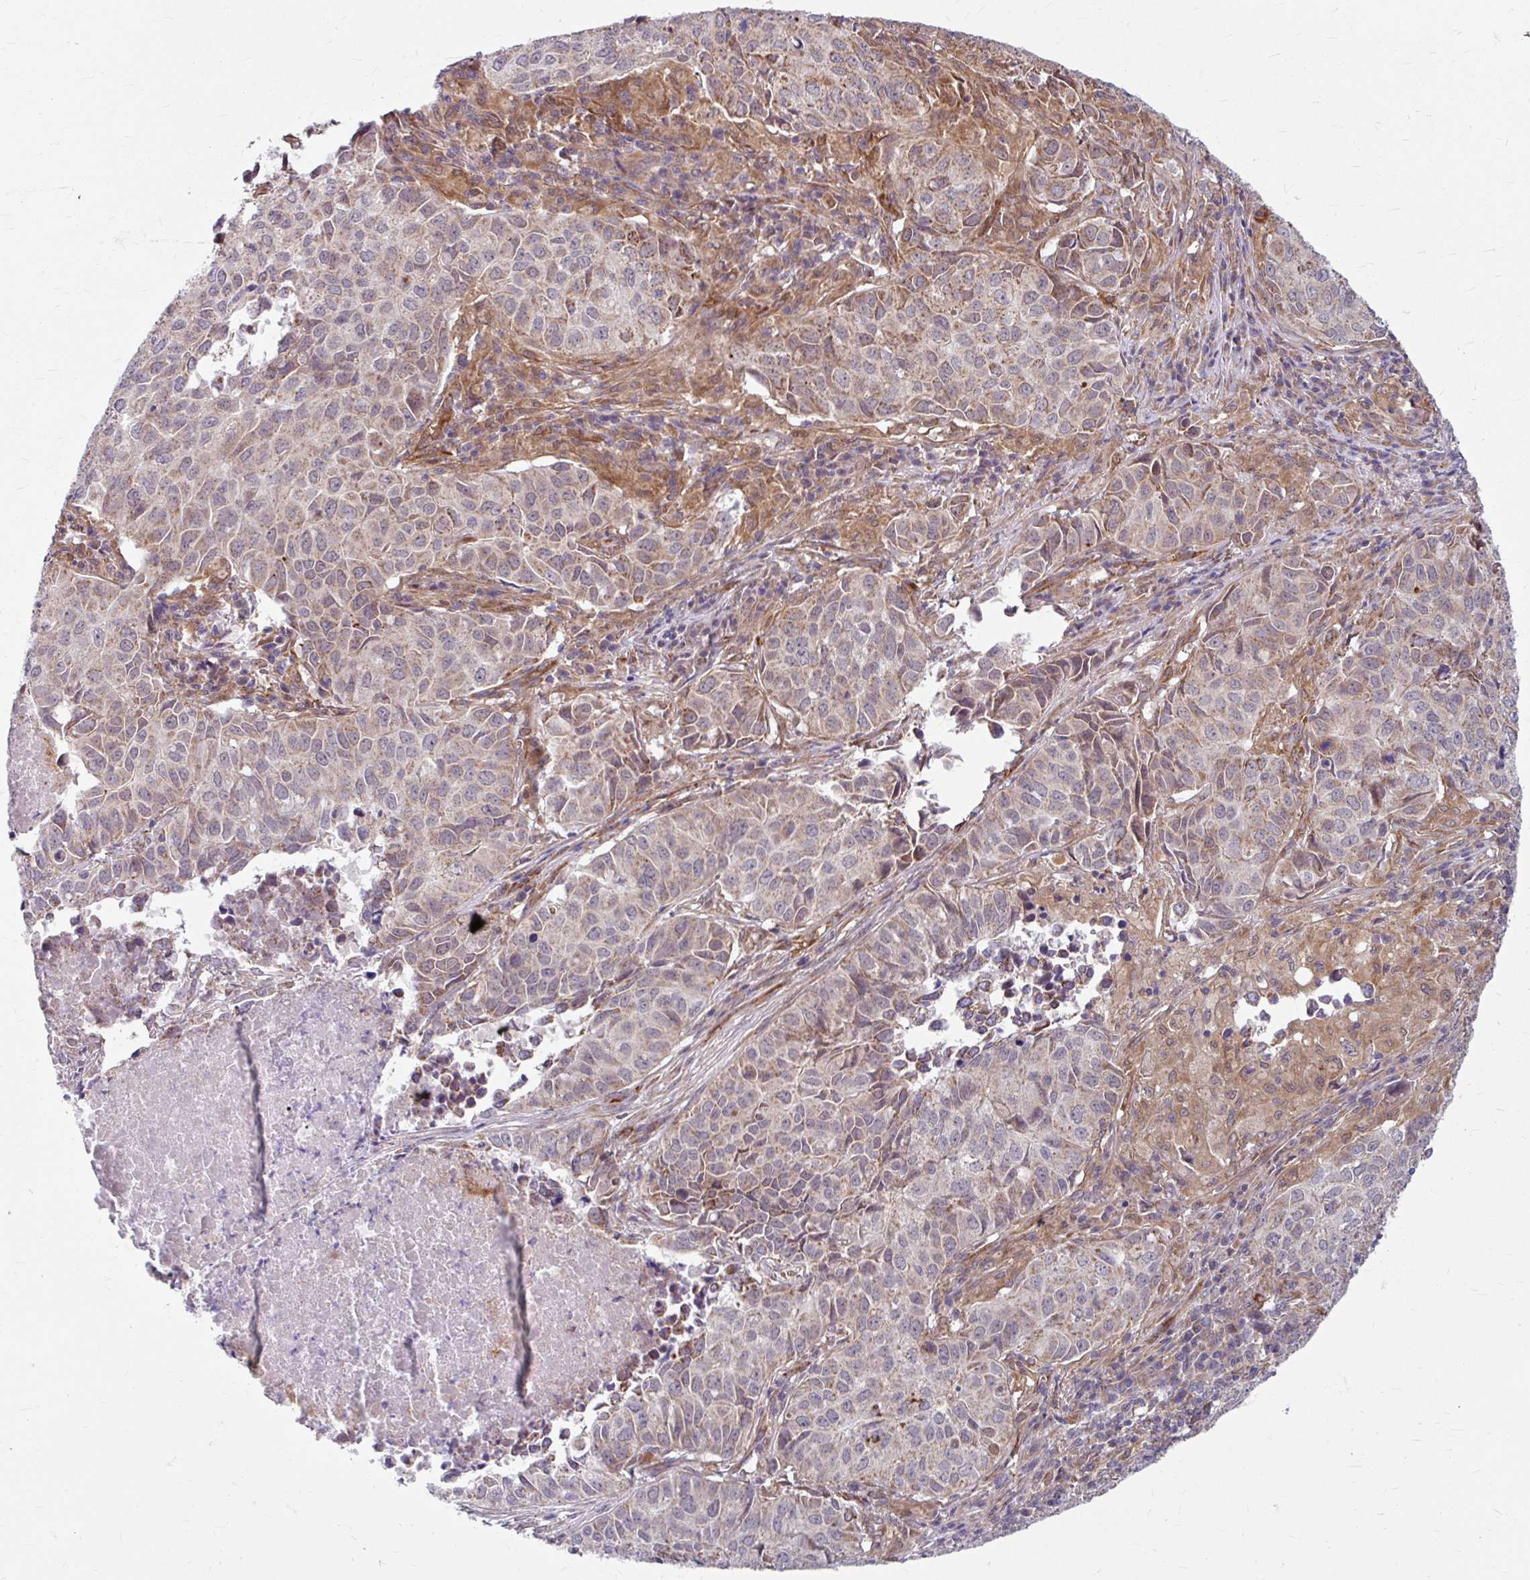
{"staining": {"intensity": "weak", "quantity": "<25%", "location": "cytoplasmic/membranous"}, "tissue": "lung cancer", "cell_type": "Tumor cells", "image_type": "cancer", "snomed": [{"axis": "morphology", "description": "Adenocarcinoma, NOS"}, {"axis": "topography", "description": "Lung"}], "caption": "High magnification brightfield microscopy of lung adenocarcinoma stained with DAB (brown) and counterstained with hematoxylin (blue): tumor cells show no significant positivity.", "gene": "DAAM2", "patient": {"sex": "female", "age": 50}}